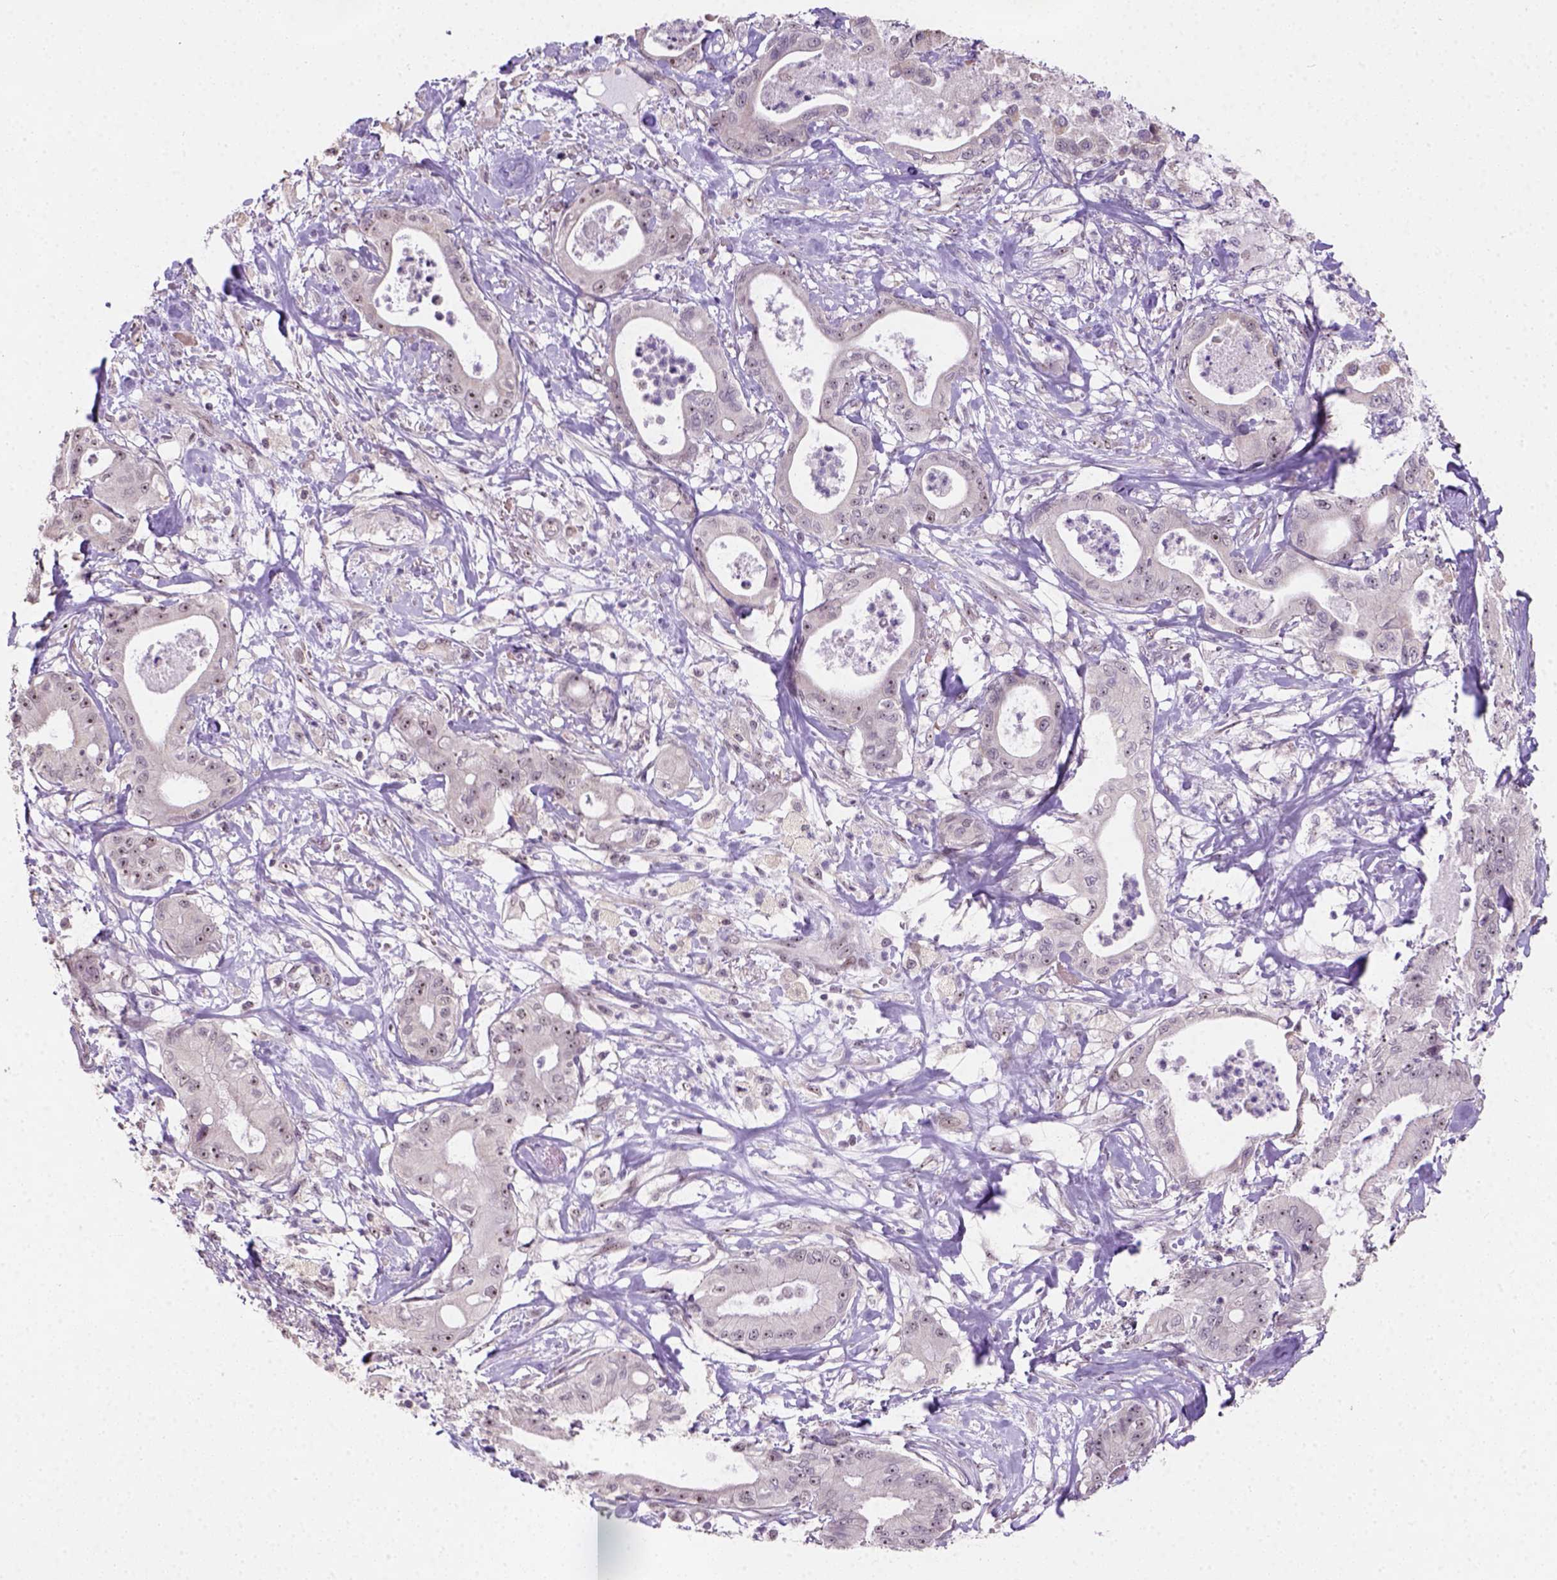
{"staining": {"intensity": "strong", "quantity": "25%-75%", "location": "nuclear"}, "tissue": "pancreatic cancer", "cell_type": "Tumor cells", "image_type": "cancer", "snomed": [{"axis": "morphology", "description": "Adenocarcinoma, NOS"}, {"axis": "topography", "description": "Pancreas"}], "caption": "Brown immunohistochemical staining in pancreatic cancer displays strong nuclear expression in about 25%-75% of tumor cells.", "gene": "DDX50", "patient": {"sex": "male", "age": 71}}